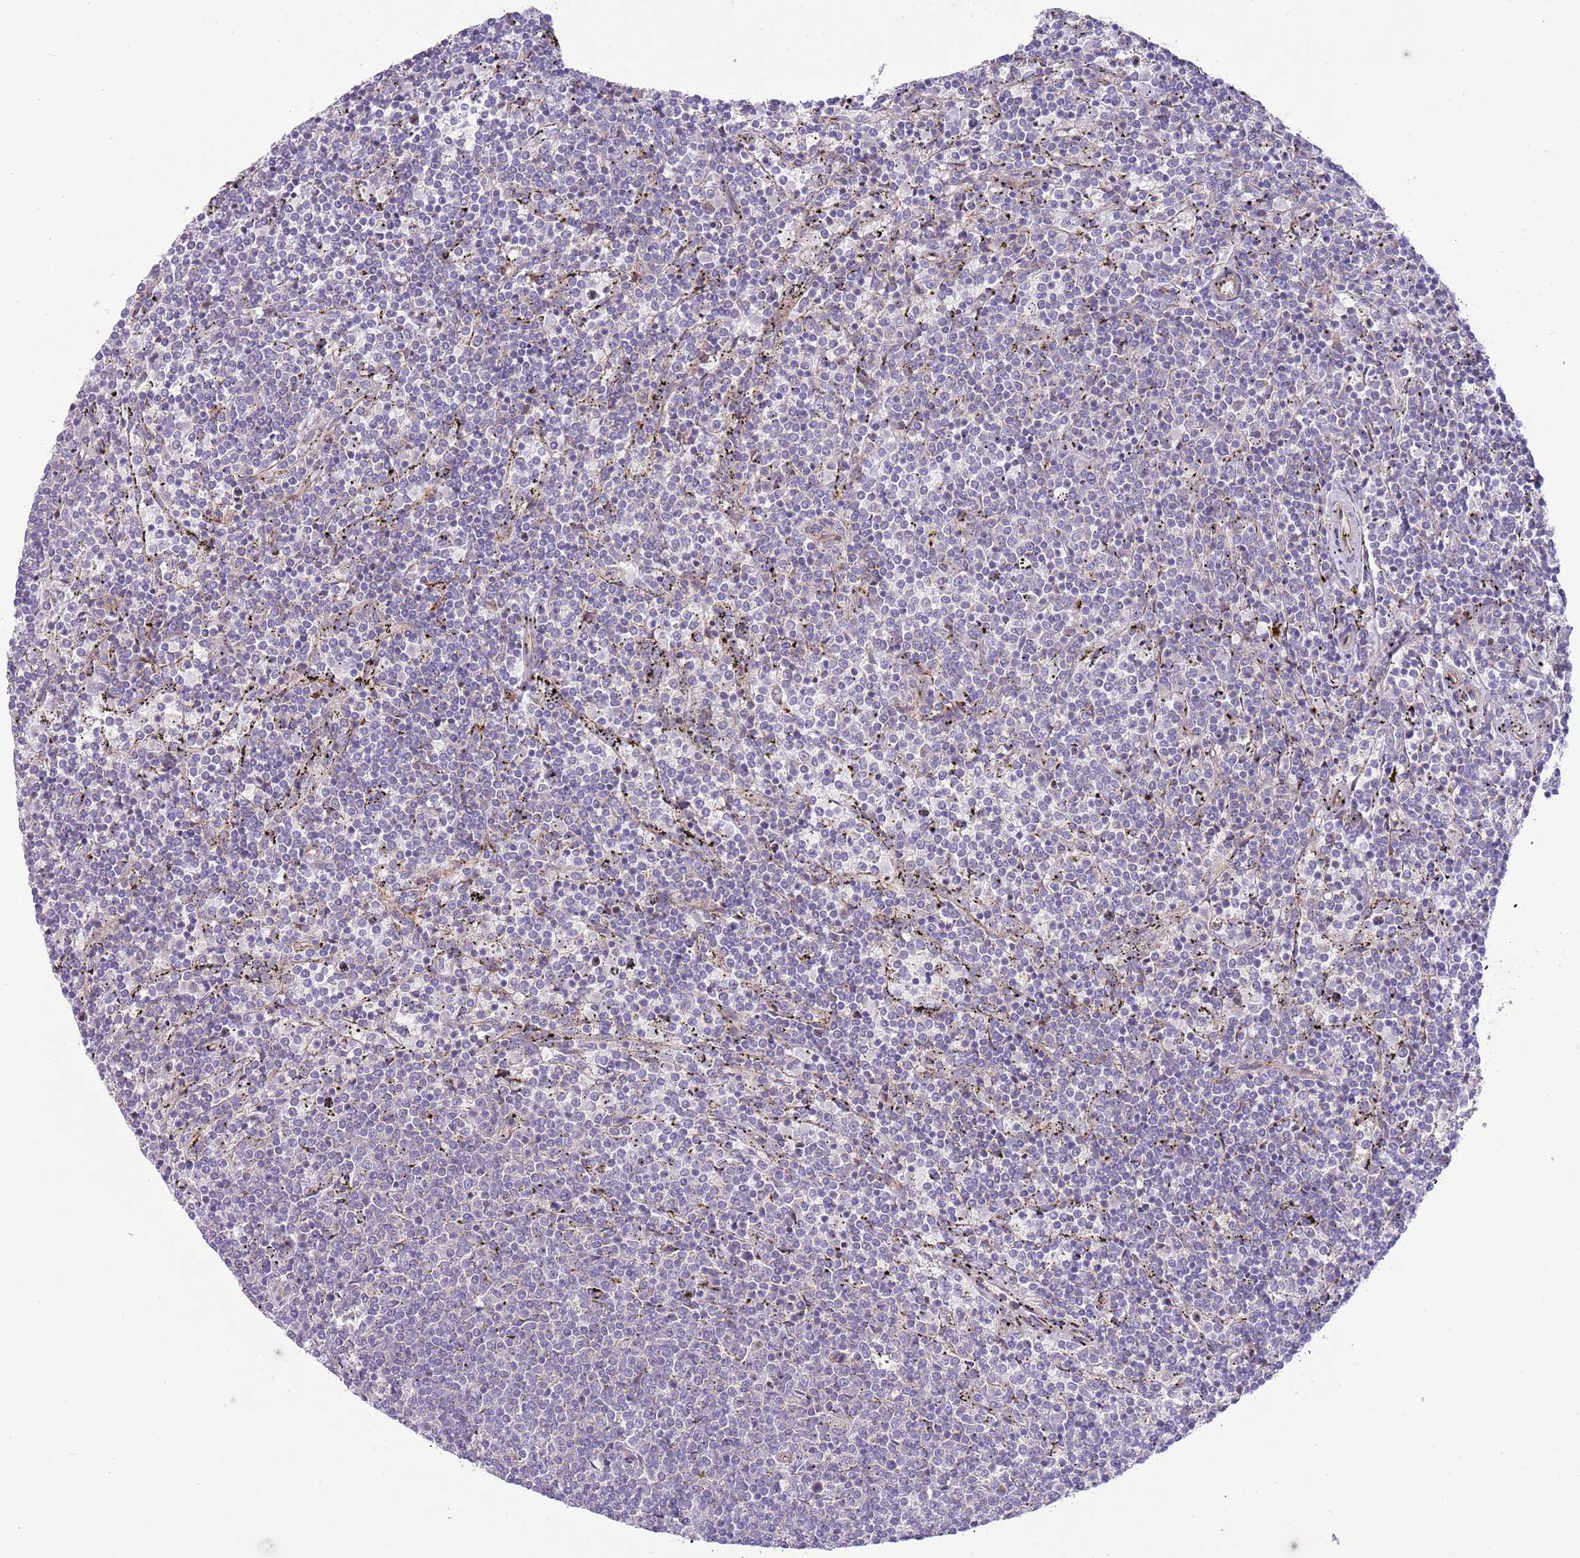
{"staining": {"intensity": "negative", "quantity": "none", "location": "none"}, "tissue": "lymphoma", "cell_type": "Tumor cells", "image_type": "cancer", "snomed": [{"axis": "morphology", "description": "Malignant lymphoma, non-Hodgkin's type, Low grade"}, {"axis": "topography", "description": "Spleen"}], "caption": "High power microscopy photomicrograph of an IHC photomicrograph of lymphoma, revealing no significant expression in tumor cells.", "gene": "TOMM5", "patient": {"sex": "female", "age": 50}}